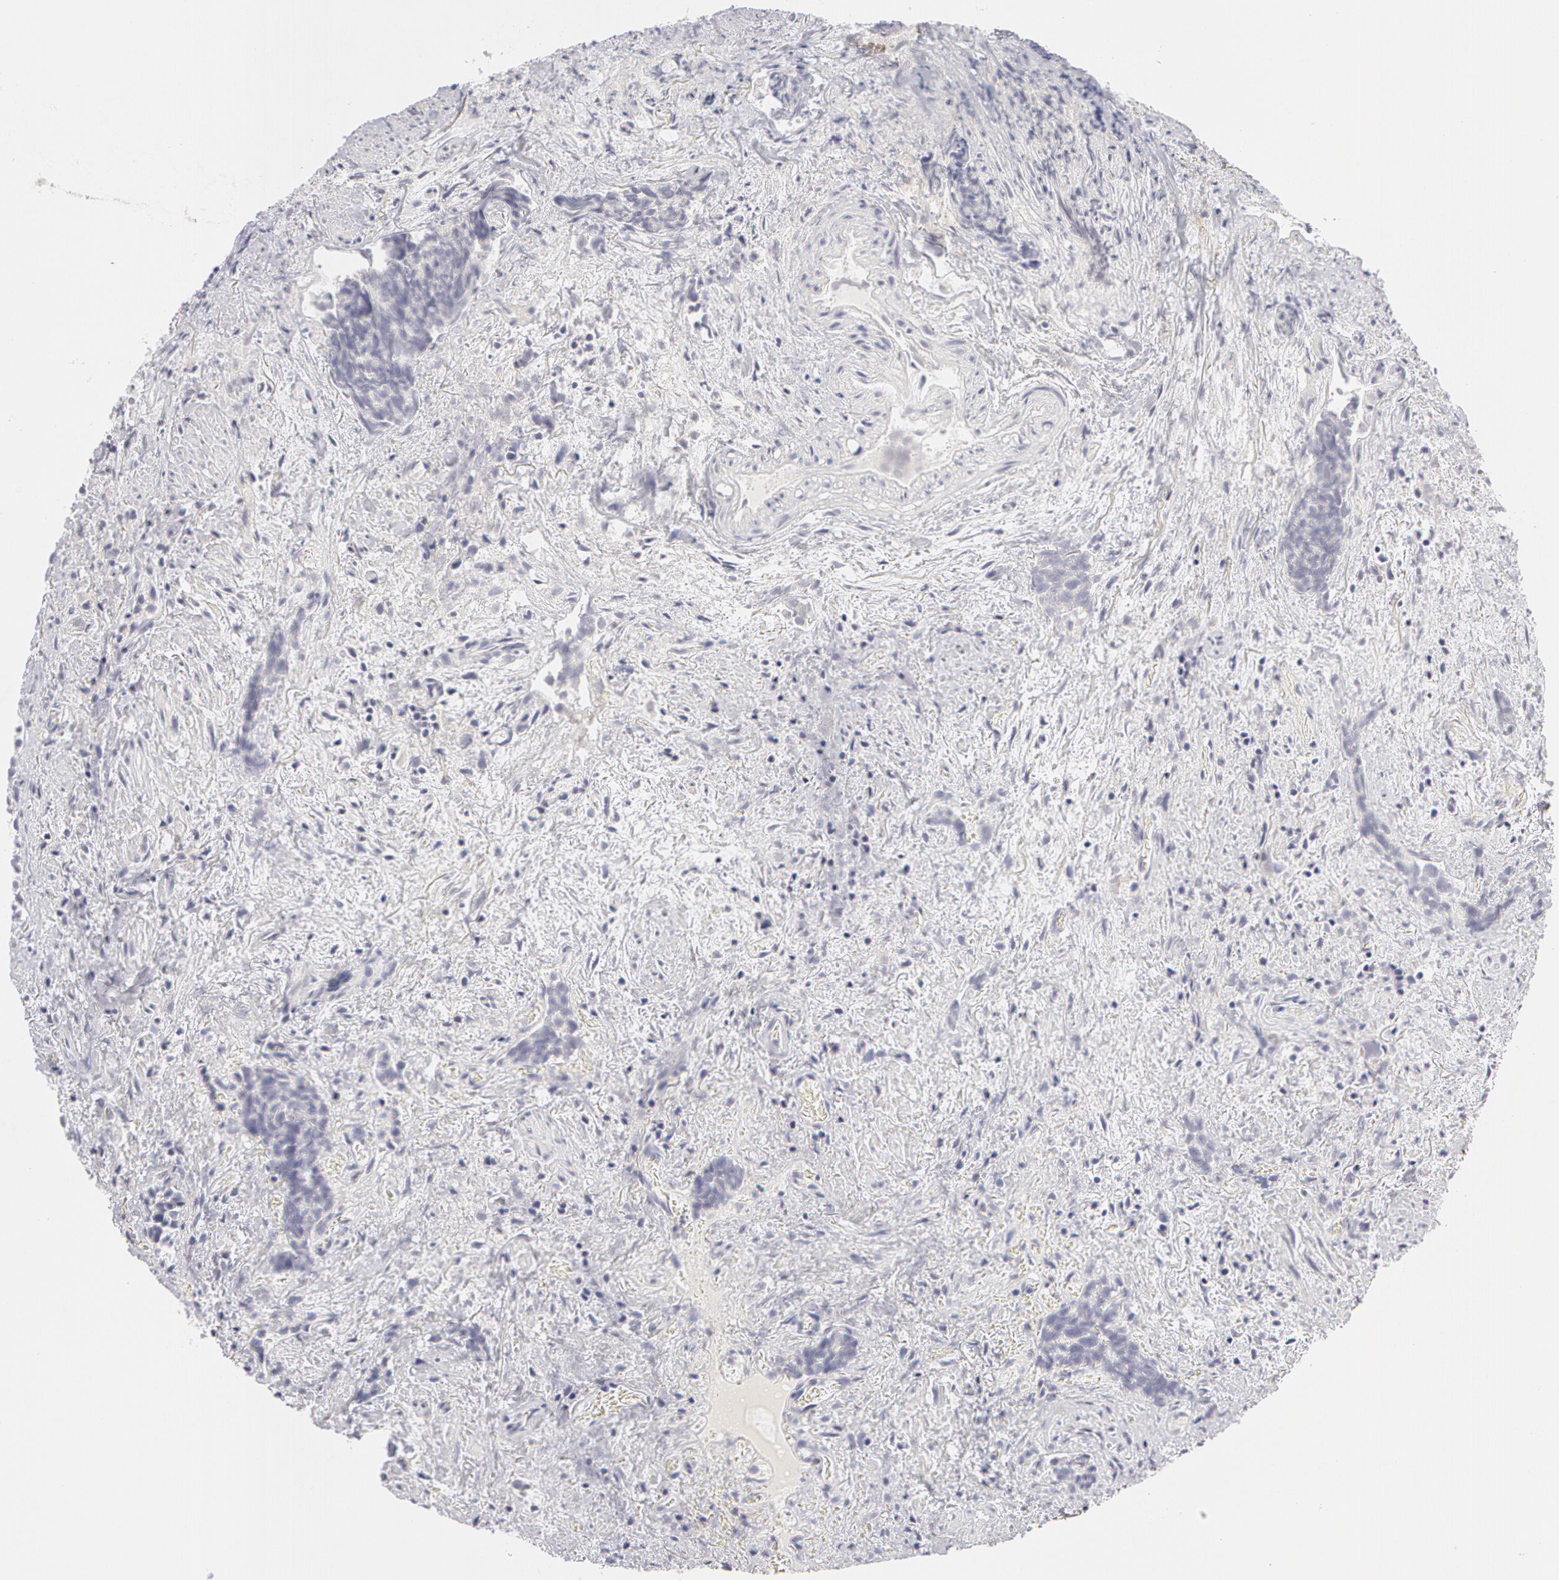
{"staining": {"intensity": "negative", "quantity": "none", "location": "none"}, "tissue": "urothelial cancer", "cell_type": "Tumor cells", "image_type": "cancer", "snomed": [{"axis": "morphology", "description": "Urothelial carcinoma, High grade"}, {"axis": "topography", "description": "Urinary bladder"}], "caption": "Human urothelial carcinoma (high-grade) stained for a protein using immunohistochemistry exhibits no positivity in tumor cells.", "gene": "ABCB1", "patient": {"sex": "female", "age": 78}}